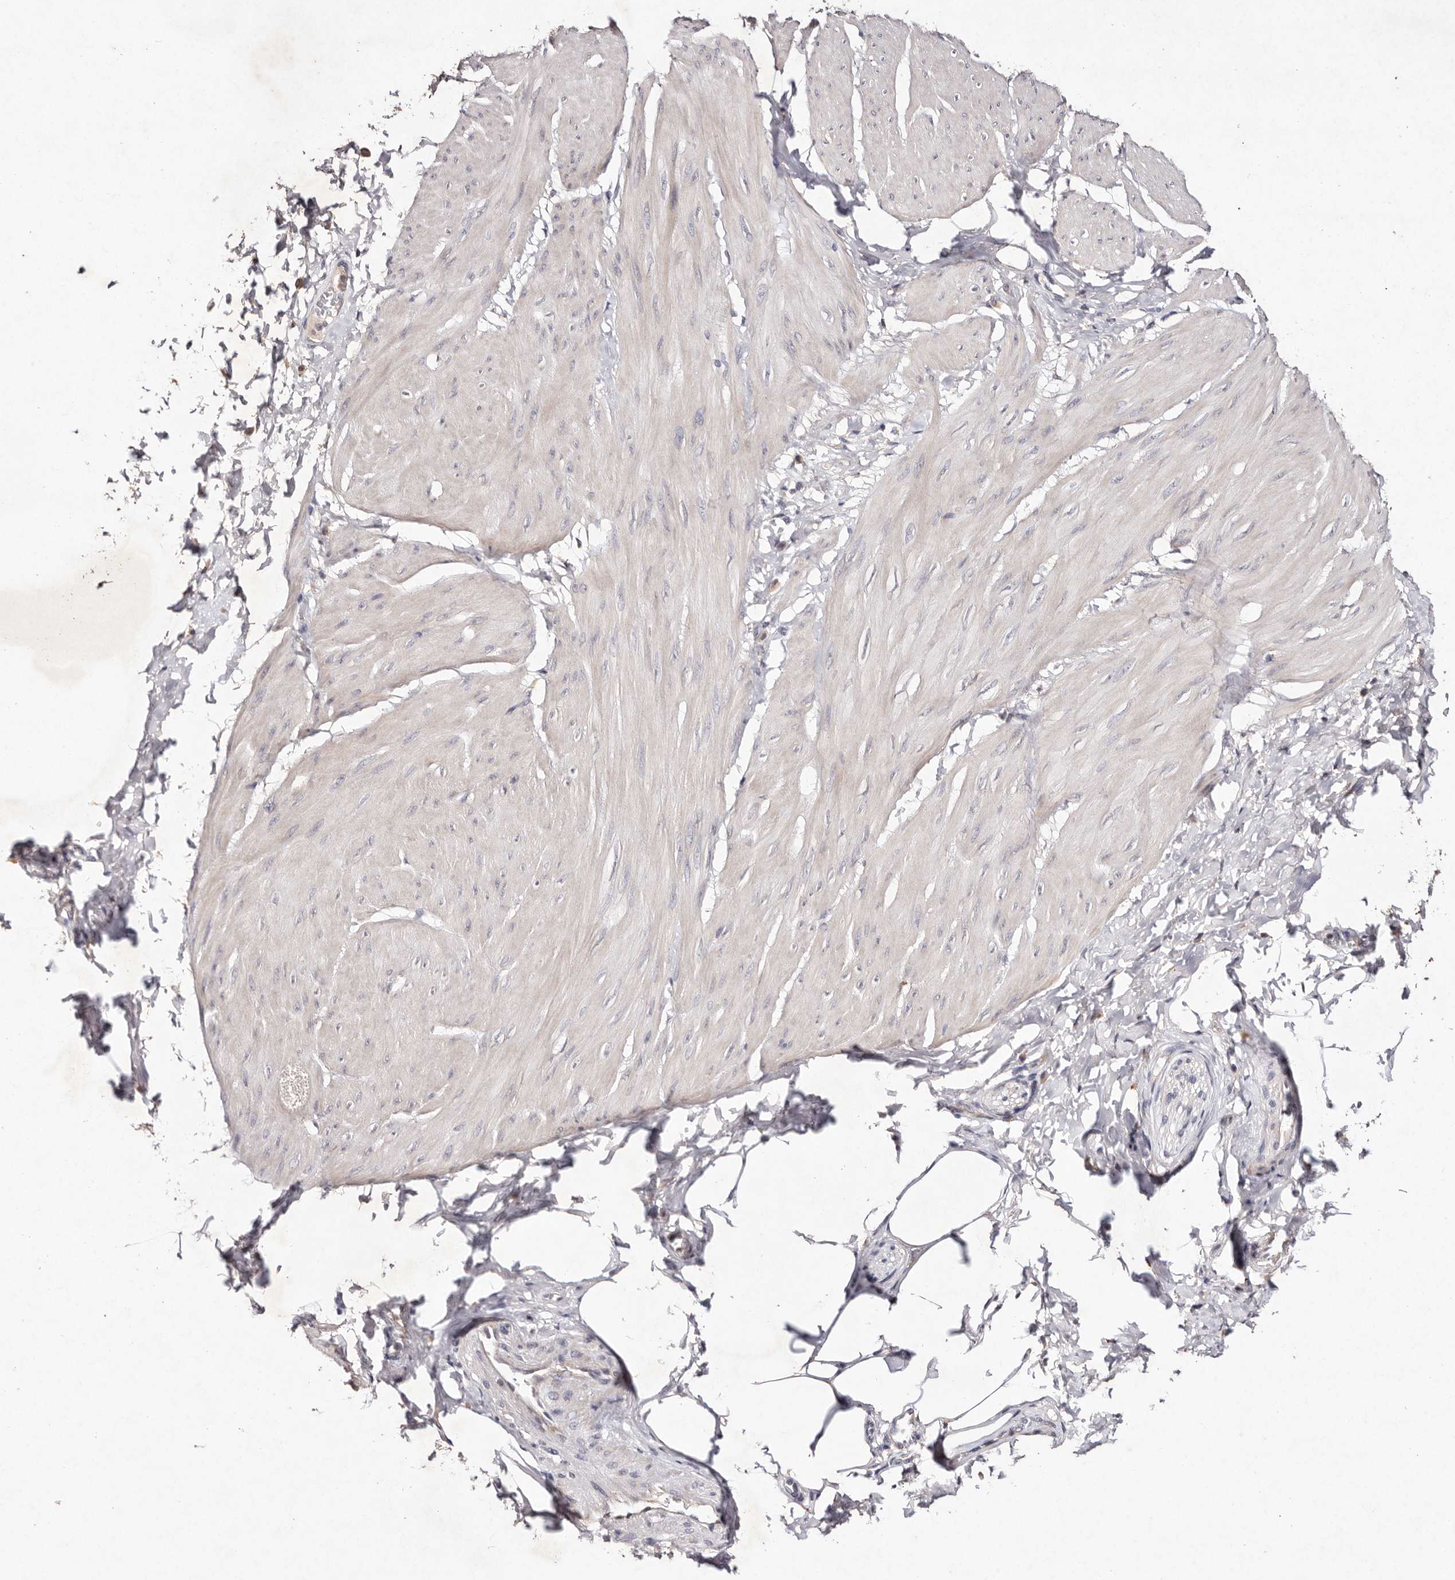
{"staining": {"intensity": "weak", "quantity": "<25%", "location": "cytoplasmic/membranous"}, "tissue": "smooth muscle", "cell_type": "Smooth muscle cells", "image_type": "normal", "snomed": [{"axis": "morphology", "description": "Urothelial carcinoma, High grade"}, {"axis": "topography", "description": "Urinary bladder"}], "caption": "This is a histopathology image of IHC staining of benign smooth muscle, which shows no positivity in smooth muscle cells. (DAB IHC with hematoxylin counter stain).", "gene": "TSC2", "patient": {"sex": "male", "age": 46}}